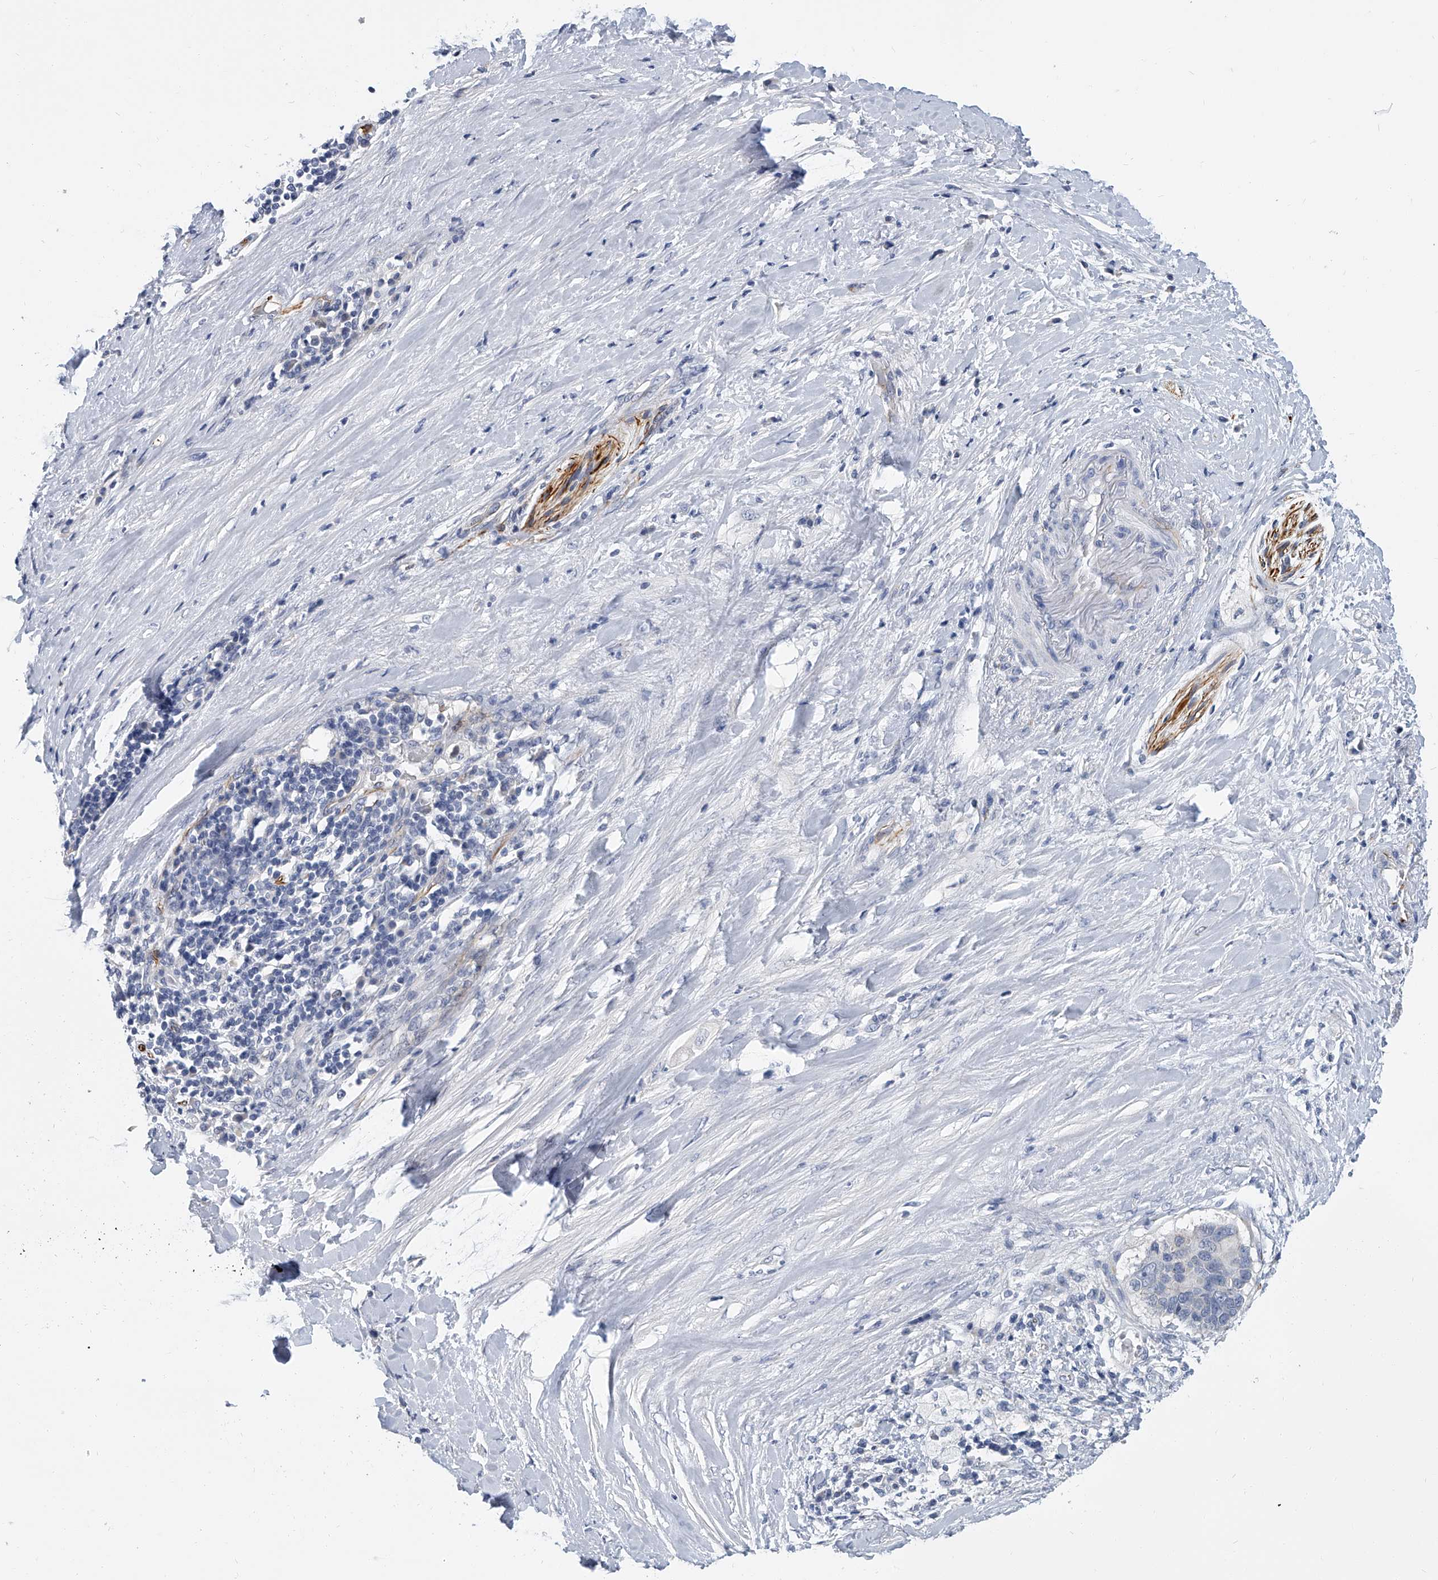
{"staining": {"intensity": "negative", "quantity": "none", "location": "none"}, "tissue": "pancreatic cancer", "cell_type": "Tumor cells", "image_type": "cancer", "snomed": [{"axis": "morphology", "description": "Adenocarcinoma, NOS"}, {"axis": "topography", "description": "Pancreas"}], "caption": "An image of adenocarcinoma (pancreatic) stained for a protein displays no brown staining in tumor cells.", "gene": "KIRREL1", "patient": {"sex": "female", "age": 56}}